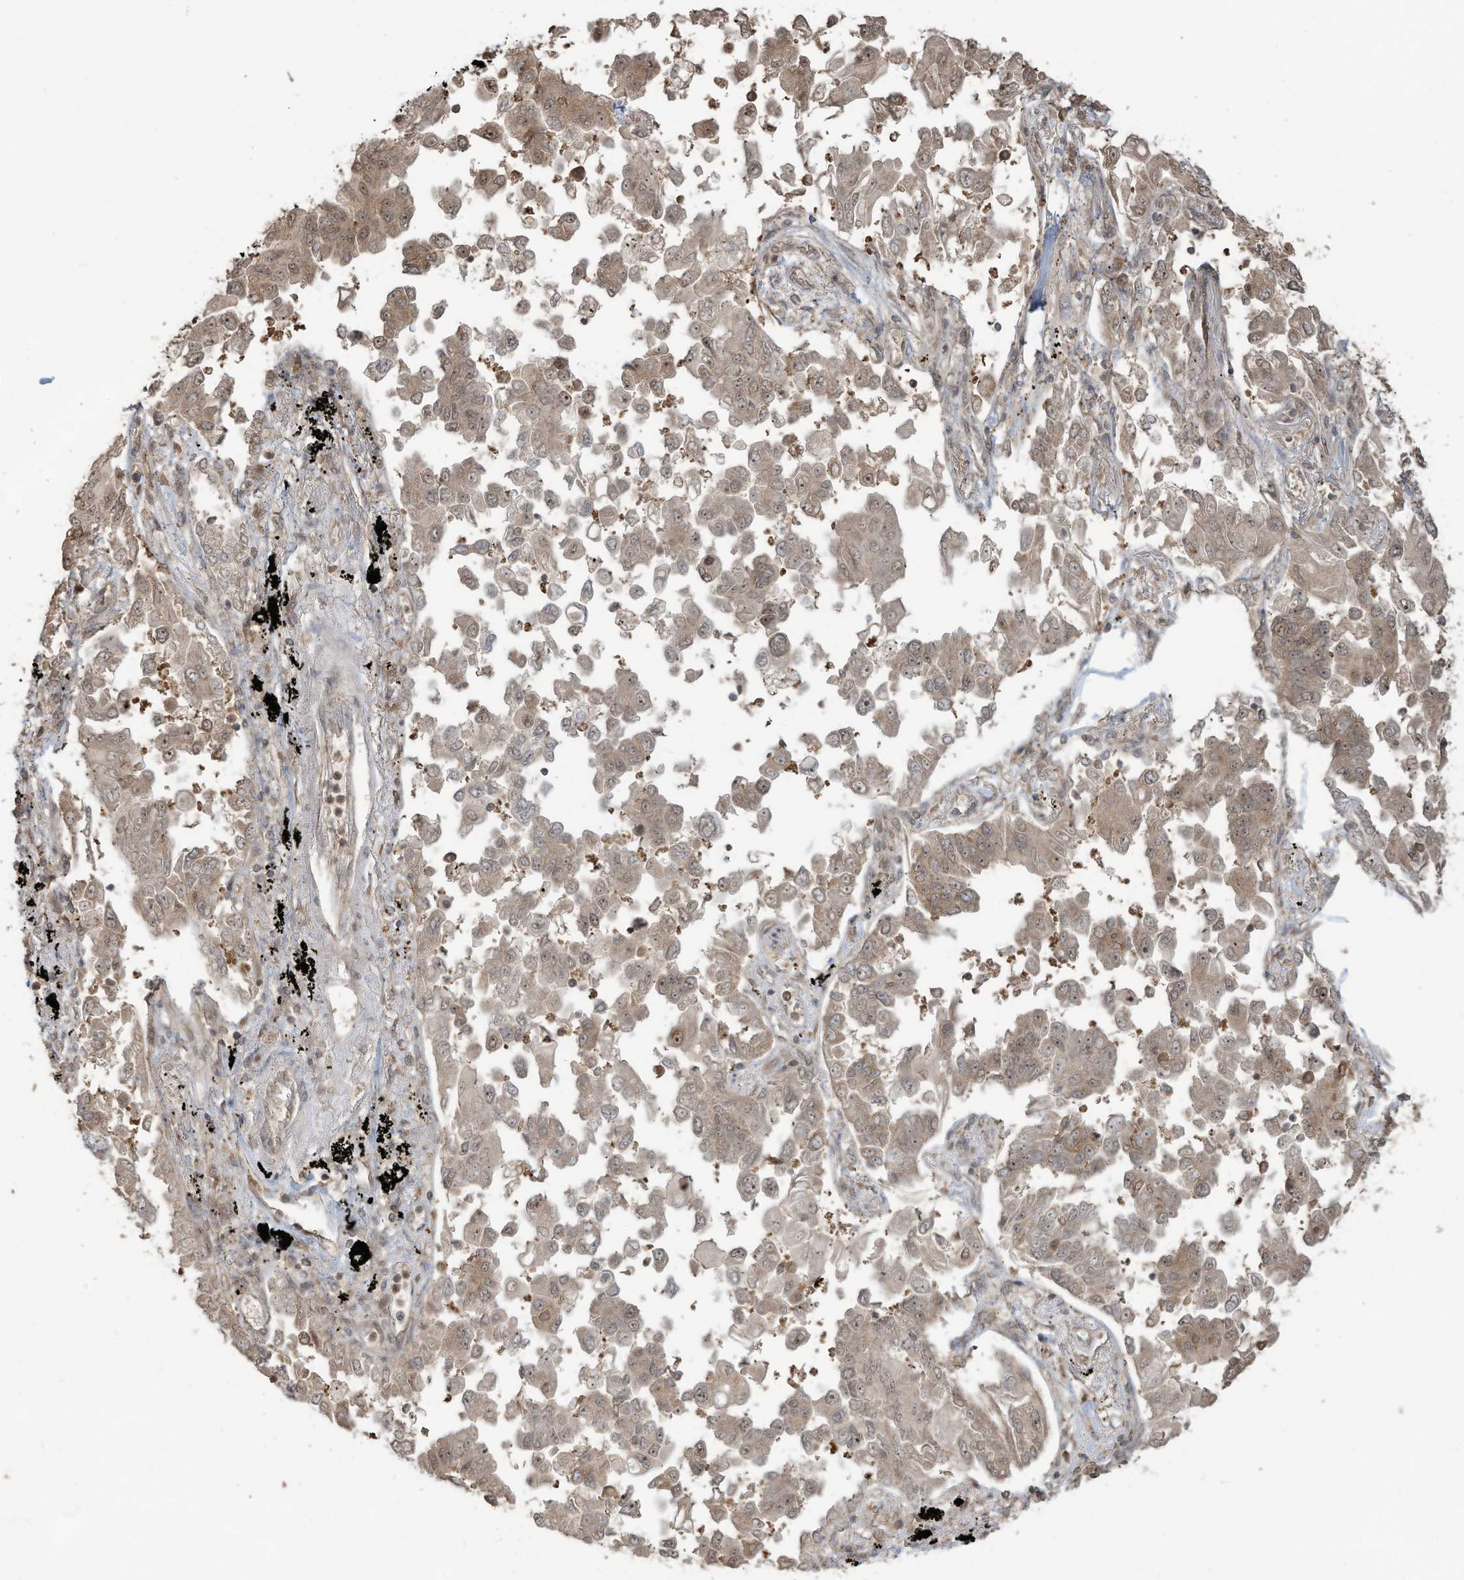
{"staining": {"intensity": "moderate", "quantity": "25%-75%", "location": "cytoplasmic/membranous,nuclear"}, "tissue": "lung cancer", "cell_type": "Tumor cells", "image_type": "cancer", "snomed": [{"axis": "morphology", "description": "Adenocarcinoma, NOS"}, {"axis": "topography", "description": "Lung"}], "caption": "Immunohistochemical staining of human adenocarcinoma (lung) demonstrates medium levels of moderate cytoplasmic/membranous and nuclear protein expression in about 25%-75% of tumor cells.", "gene": "CARF", "patient": {"sex": "female", "age": 67}}